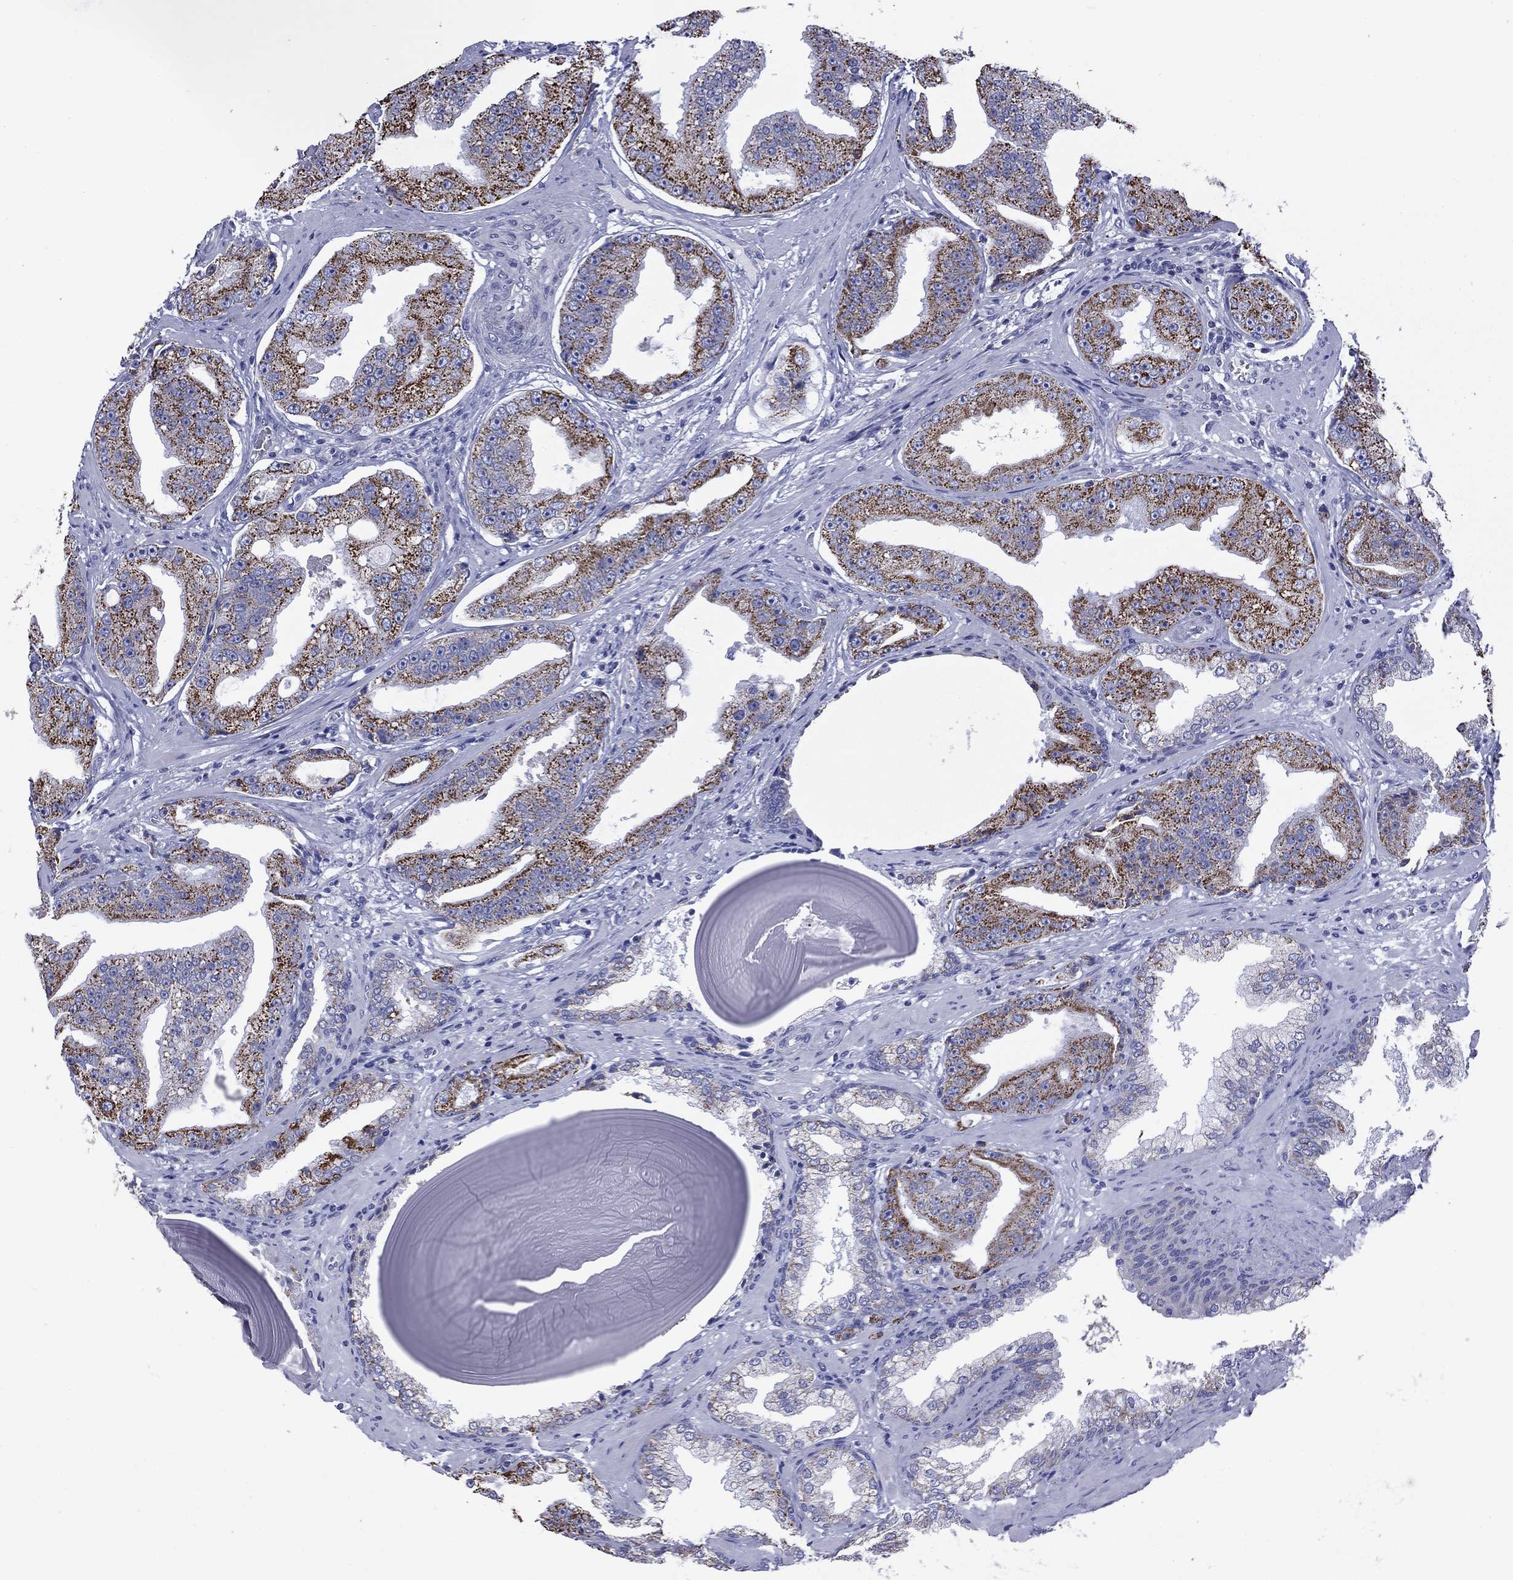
{"staining": {"intensity": "strong", "quantity": "<25%", "location": "cytoplasmic/membranous"}, "tissue": "prostate cancer", "cell_type": "Tumor cells", "image_type": "cancer", "snomed": [{"axis": "morphology", "description": "Adenocarcinoma, Low grade"}, {"axis": "topography", "description": "Prostate"}], "caption": "Tumor cells display medium levels of strong cytoplasmic/membranous expression in approximately <25% of cells in human prostate cancer.", "gene": "ACADSB", "patient": {"sex": "male", "age": 62}}